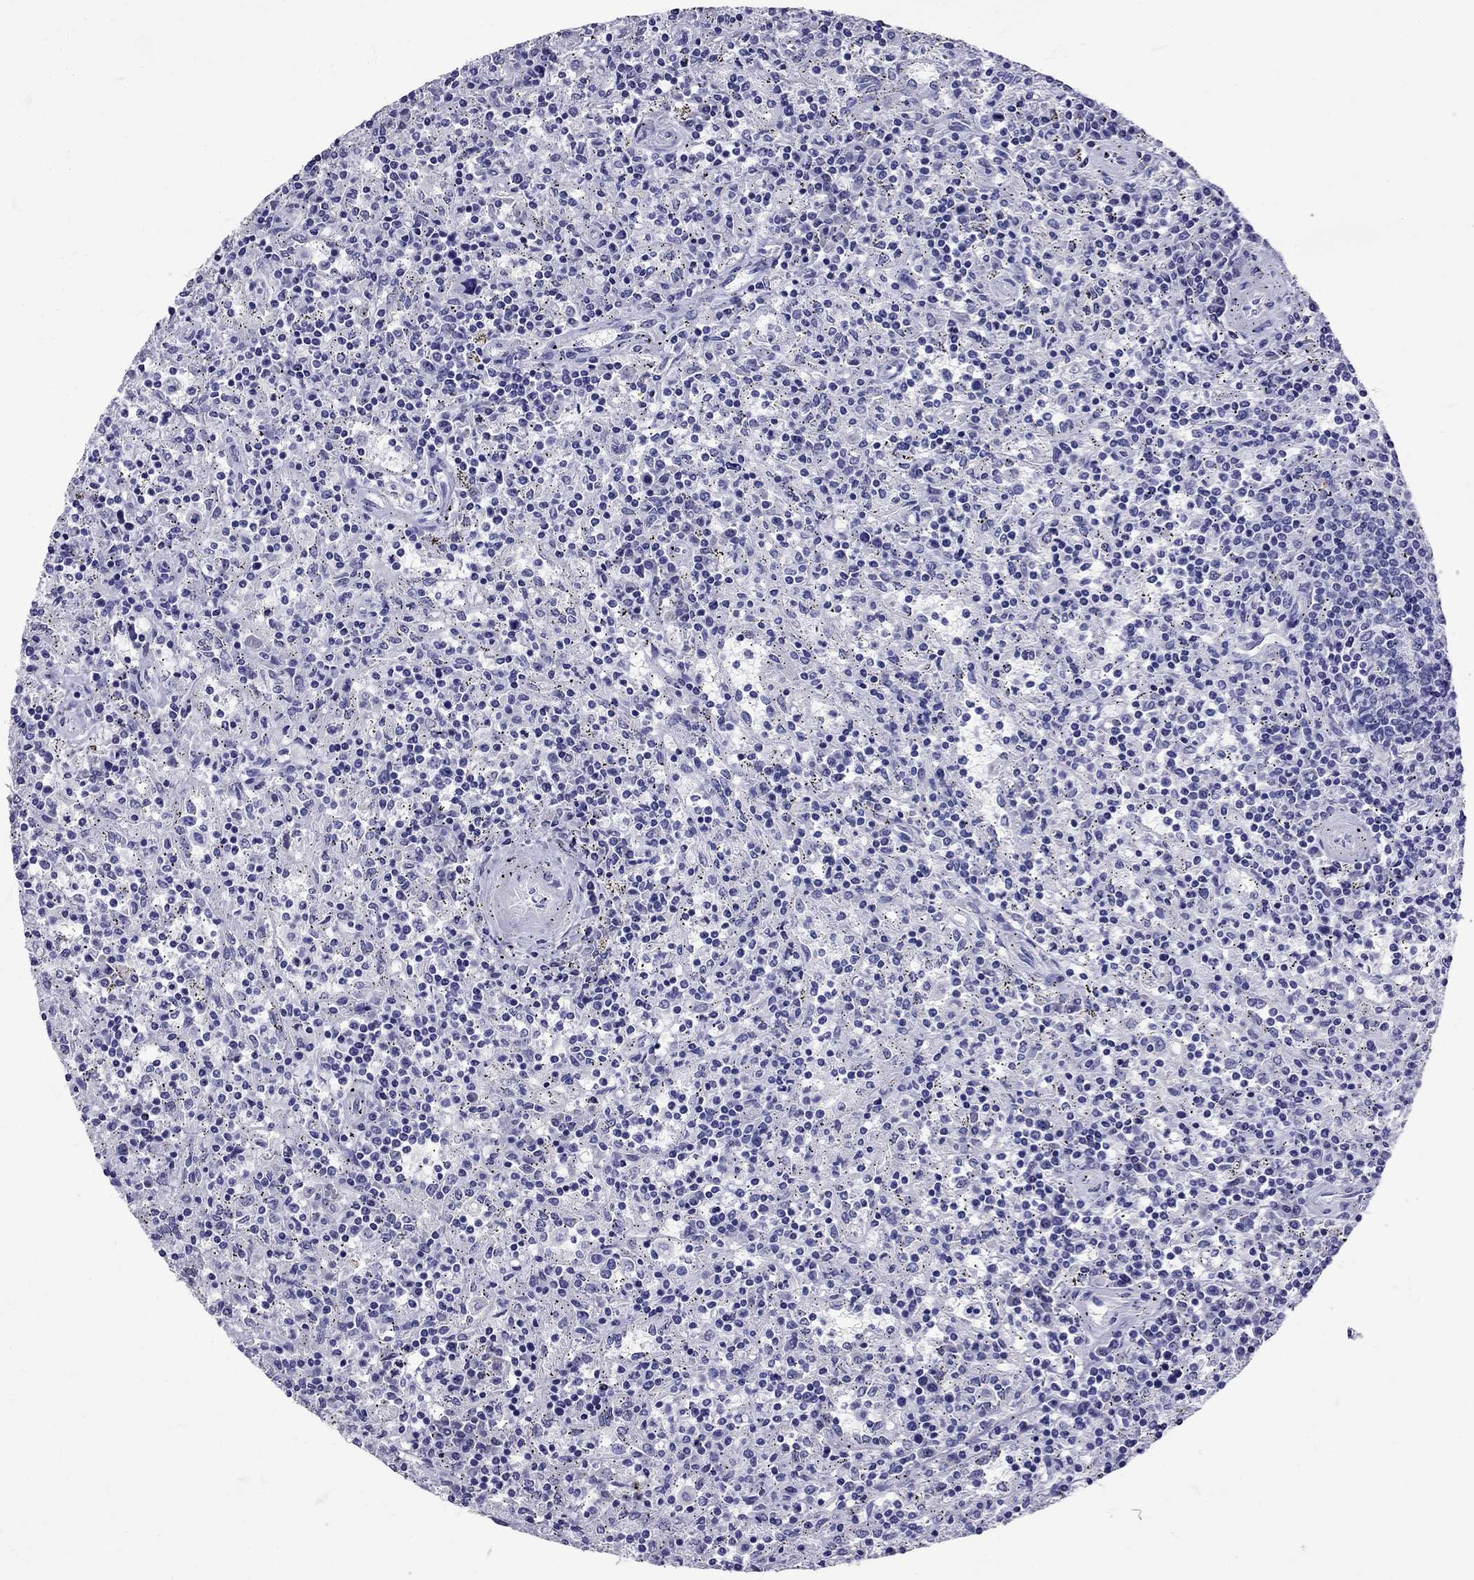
{"staining": {"intensity": "negative", "quantity": "none", "location": "none"}, "tissue": "lymphoma", "cell_type": "Tumor cells", "image_type": "cancer", "snomed": [{"axis": "morphology", "description": "Malignant lymphoma, non-Hodgkin's type, Low grade"}, {"axis": "topography", "description": "Spleen"}], "caption": "DAB immunohistochemical staining of low-grade malignant lymphoma, non-Hodgkin's type exhibits no significant expression in tumor cells. (IHC, brightfield microscopy, high magnification).", "gene": "AVP", "patient": {"sex": "male", "age": 62}}